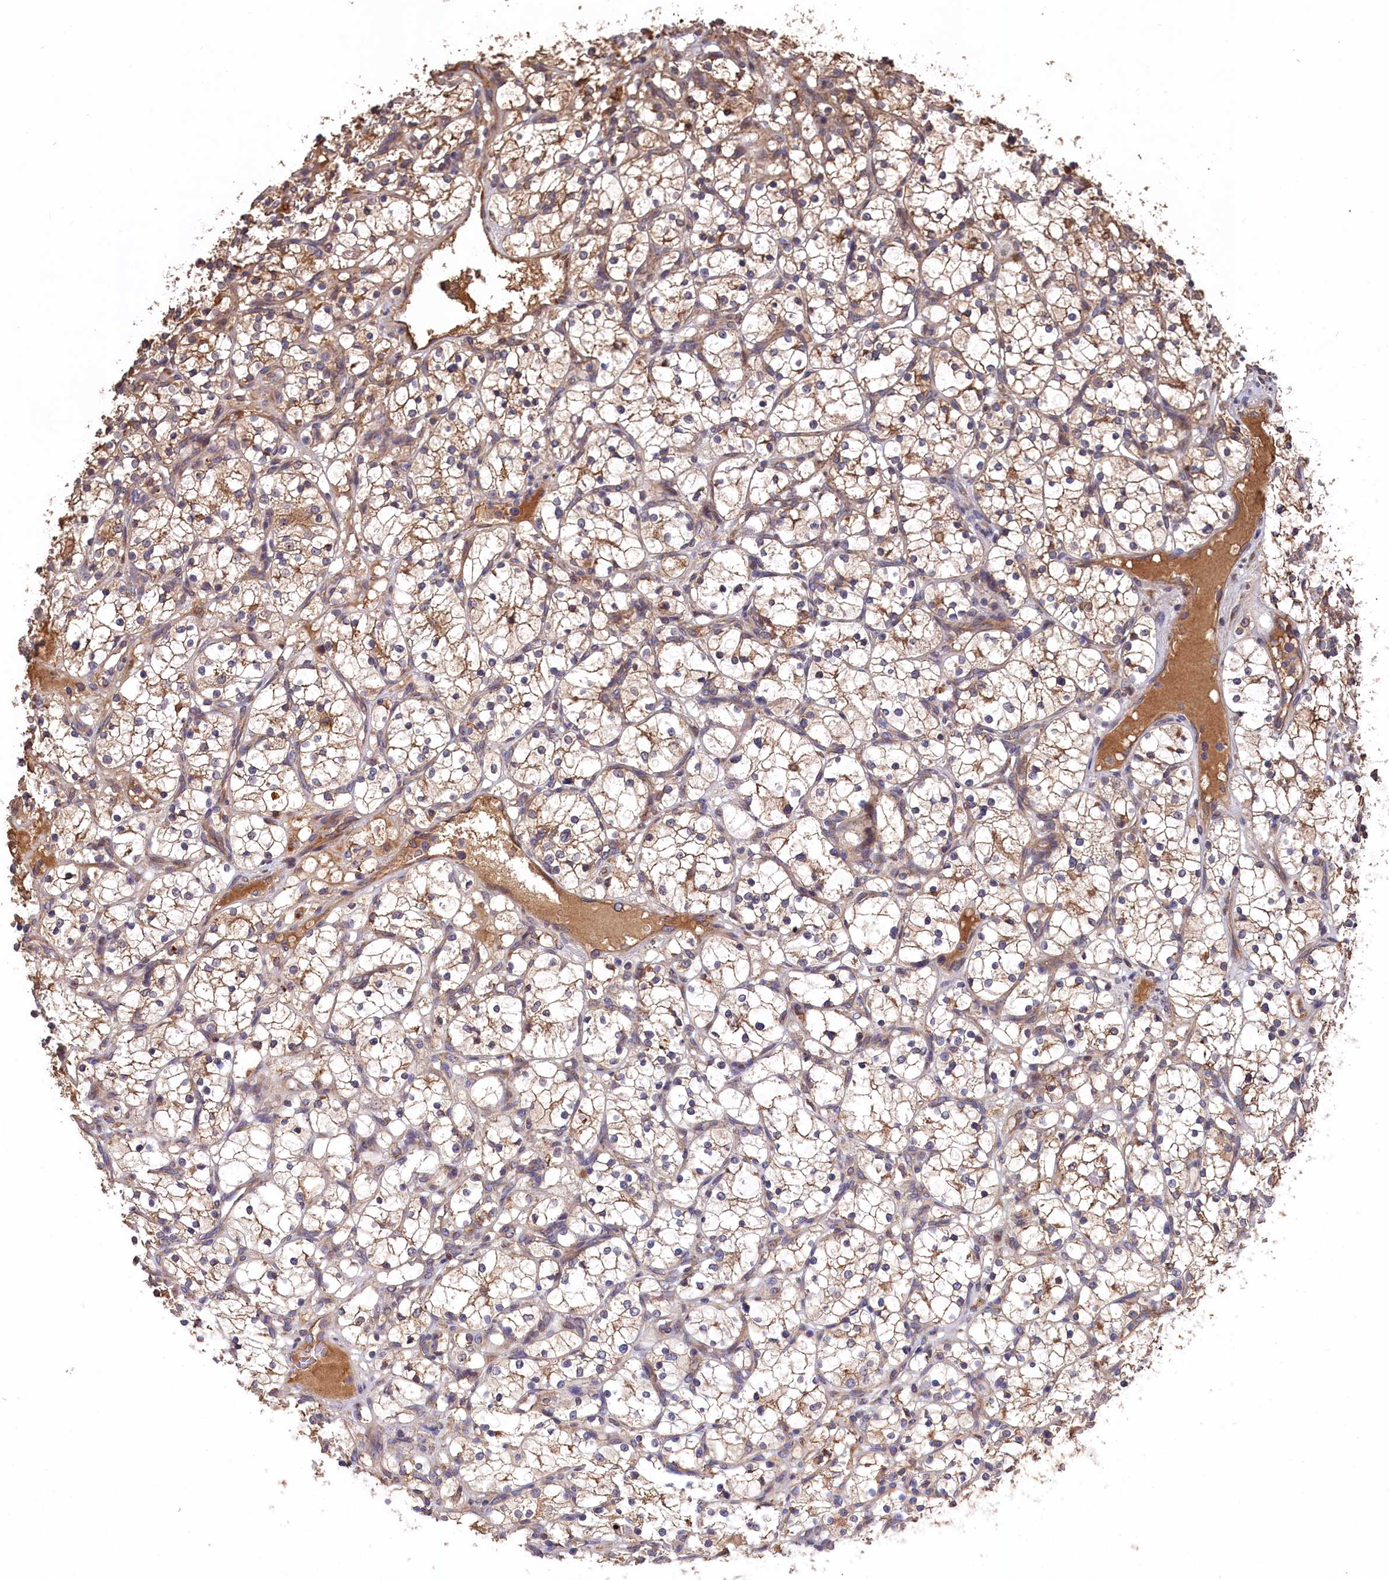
{"staining": {"intensity": "moderate", "quantity": ">75%", "location": "cytoplasmic/membranous"}, "tissue": "renal cancer", "cell_type": "Tumor cells", "image_type": "cancer", "snomed": [{"axis": "morphology", "description": "Adenocarcinoma, NOS"}, {"axis": "topography", "description": "Kidney"}], "caption": "Tumor cells reveal medium levels of moderate cytoplasmic/membranous positivity in approximately >75% of cells in adenocarcinoma (renal). The protein of interest is stained brown, and the nuclei are stained in blue (DAB (3,3'-diaminobenzidine) IHC with brightfield microscopy, high magnification).", "gene": "SLC12A4", "patient": {"sex": "female", "age": 69}}